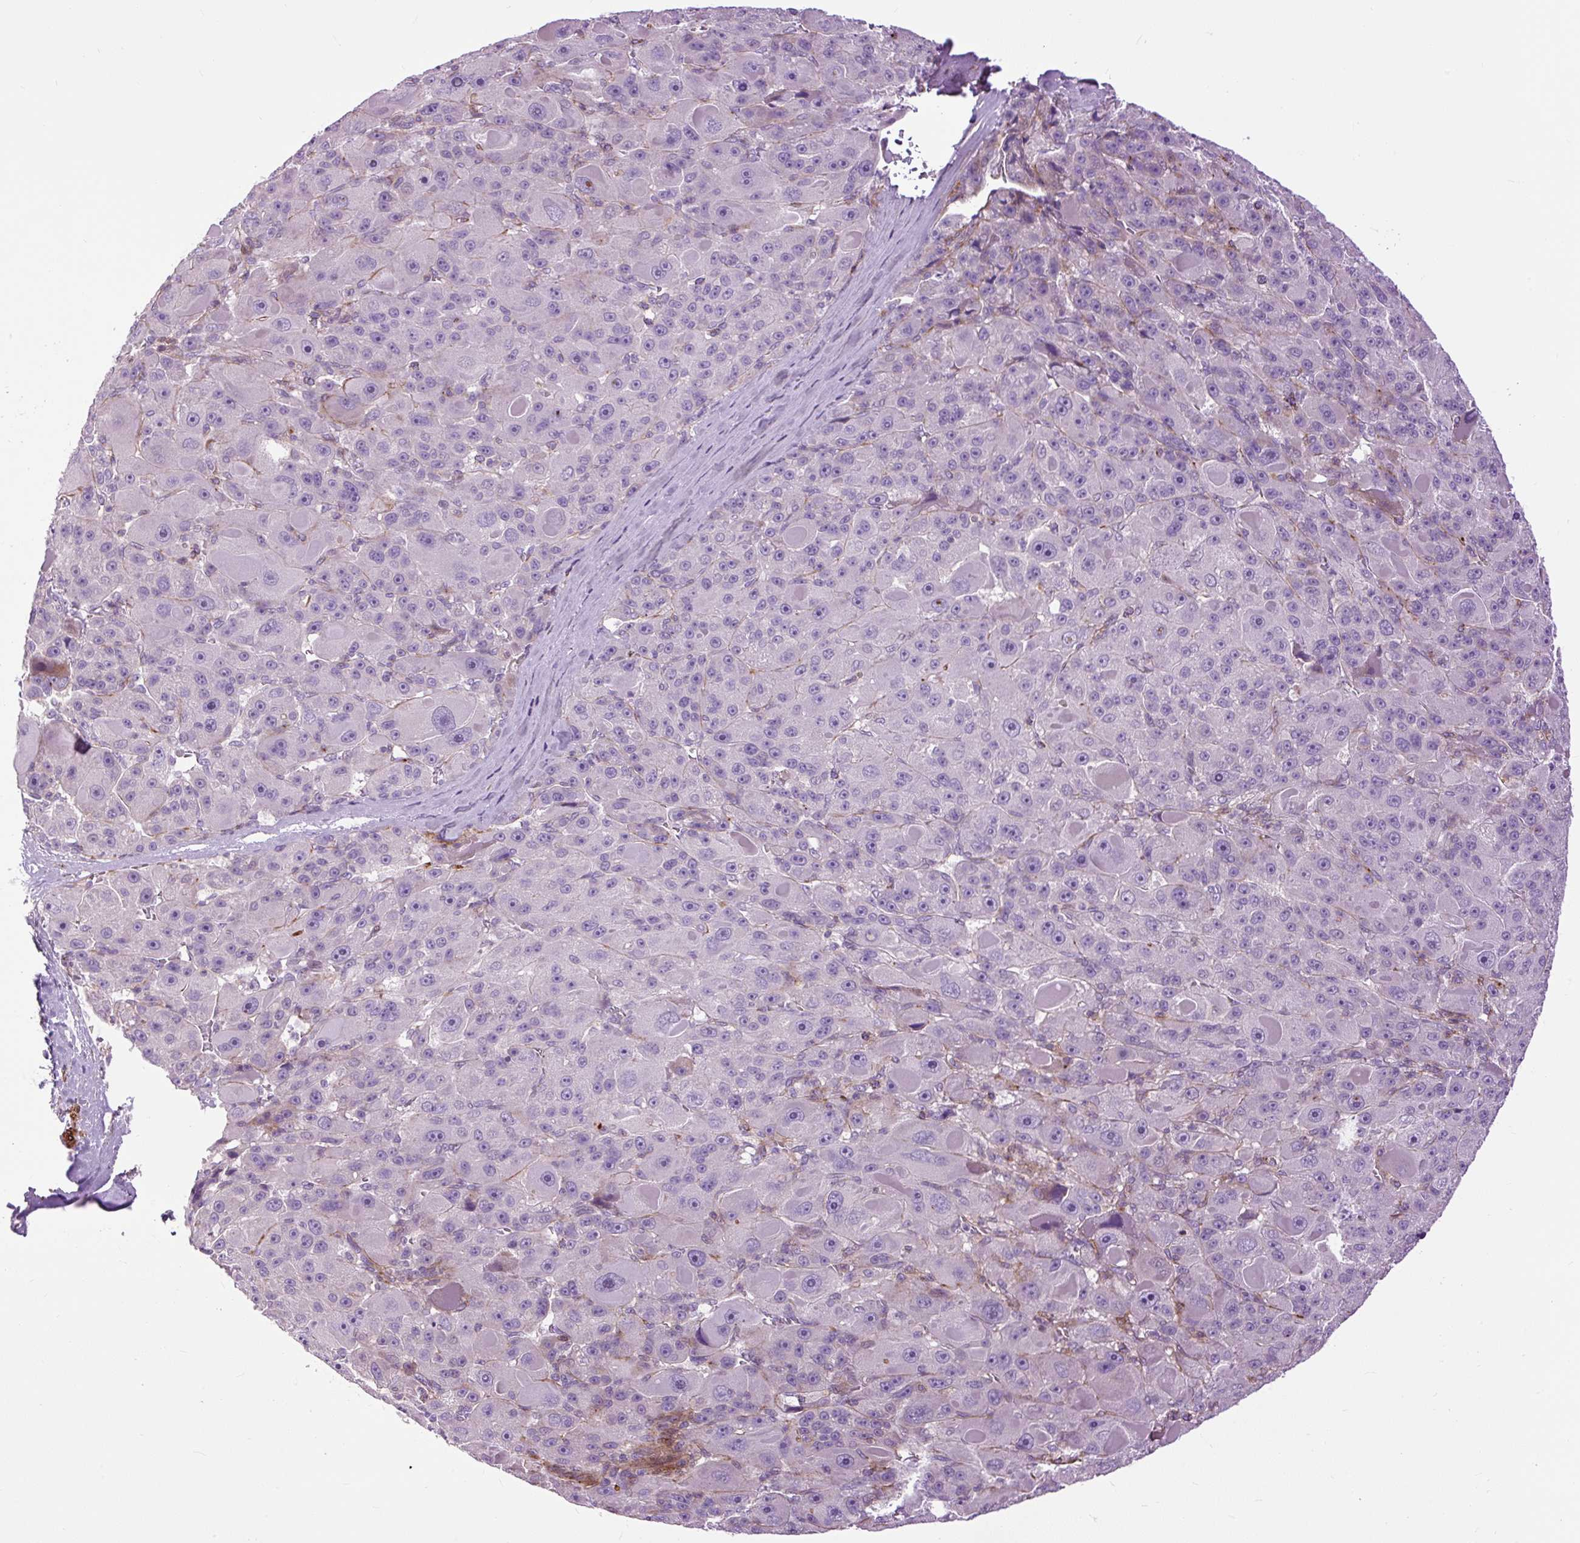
{"staining": {"intensity": "negative", "quantity": "none", "location": "none"}, "tissue": "liver cancer", "cell_type": "Tumor cells", "image_type": "cancer", "snomed": [{"axis": "morphology", "description": "Carcinoma, Hepatocellular, NOS"}, {"axis": "topography", "description": "Liver"}], "caption": "Protein analysis of hepatocellular carcinoma (liver) shows no significant positivity in tumor cells.", "gene": "ZNF197", "patient": {"sex": "male", "age": 76}}